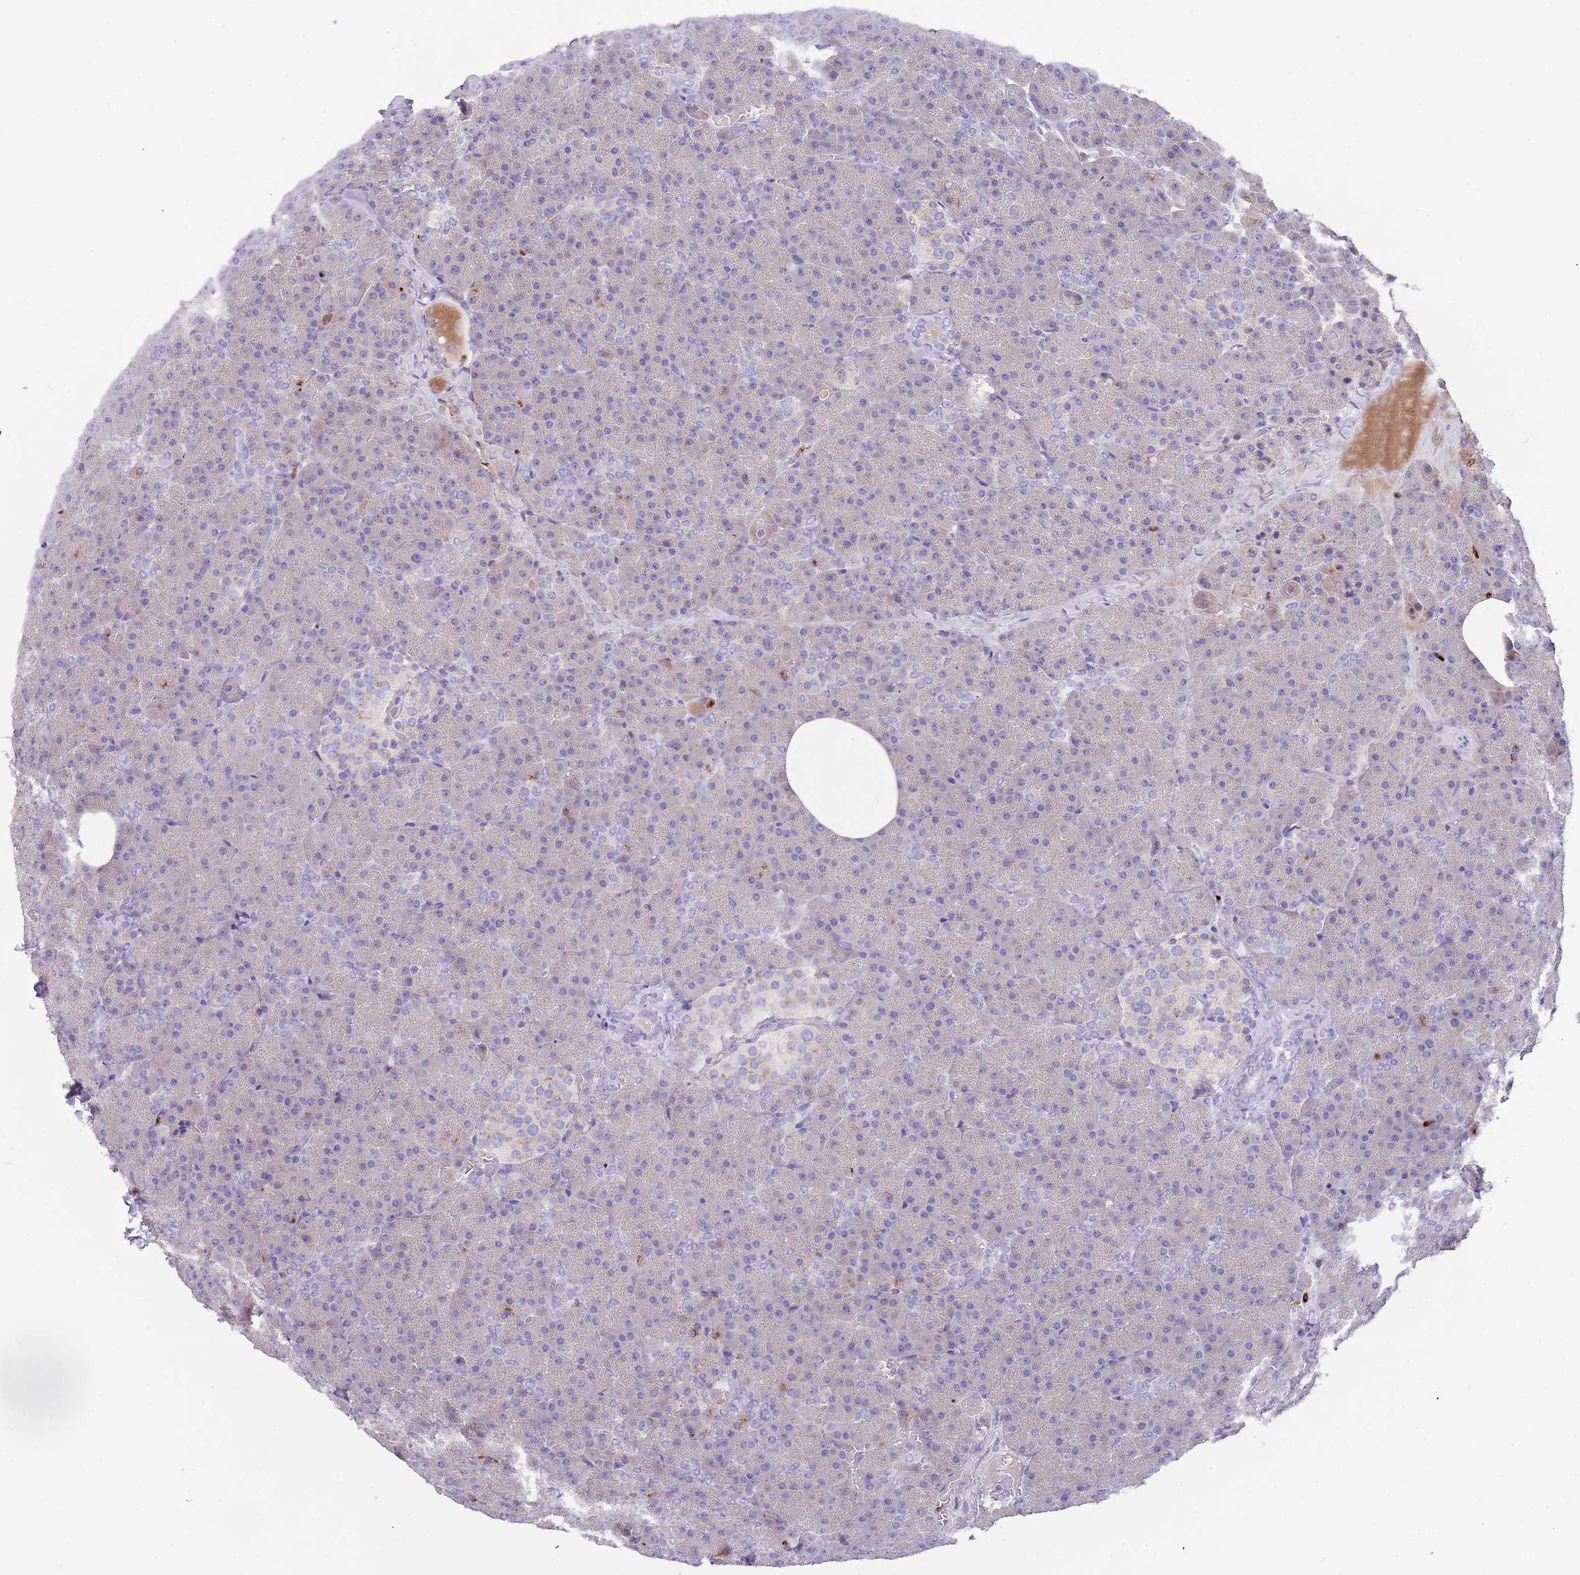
{"staining": {"intensity": "negative", "quantity": "none", "location": "none"}, "tissue": "pancreas", "cell_type": "Exocrine glandular cells", "image_type": "normal", "snomed": [{"axis": "morphology", "description": "Normal tissue, NOS"}, {"axis": "morphology", "description": "Carcinoid, malignant, NOS"}, {"axis": "topography", "description": "Pancreas"}], "caption": "Immunohistochemistry of unremarkable human pancreas displays no staining in exocrine glandular cells. (Immunohistochemistry (ihc), brightfield microscopy, high magnification).", "gene": "TMEM251", "patient": {"sex": "female", "age": 35}}